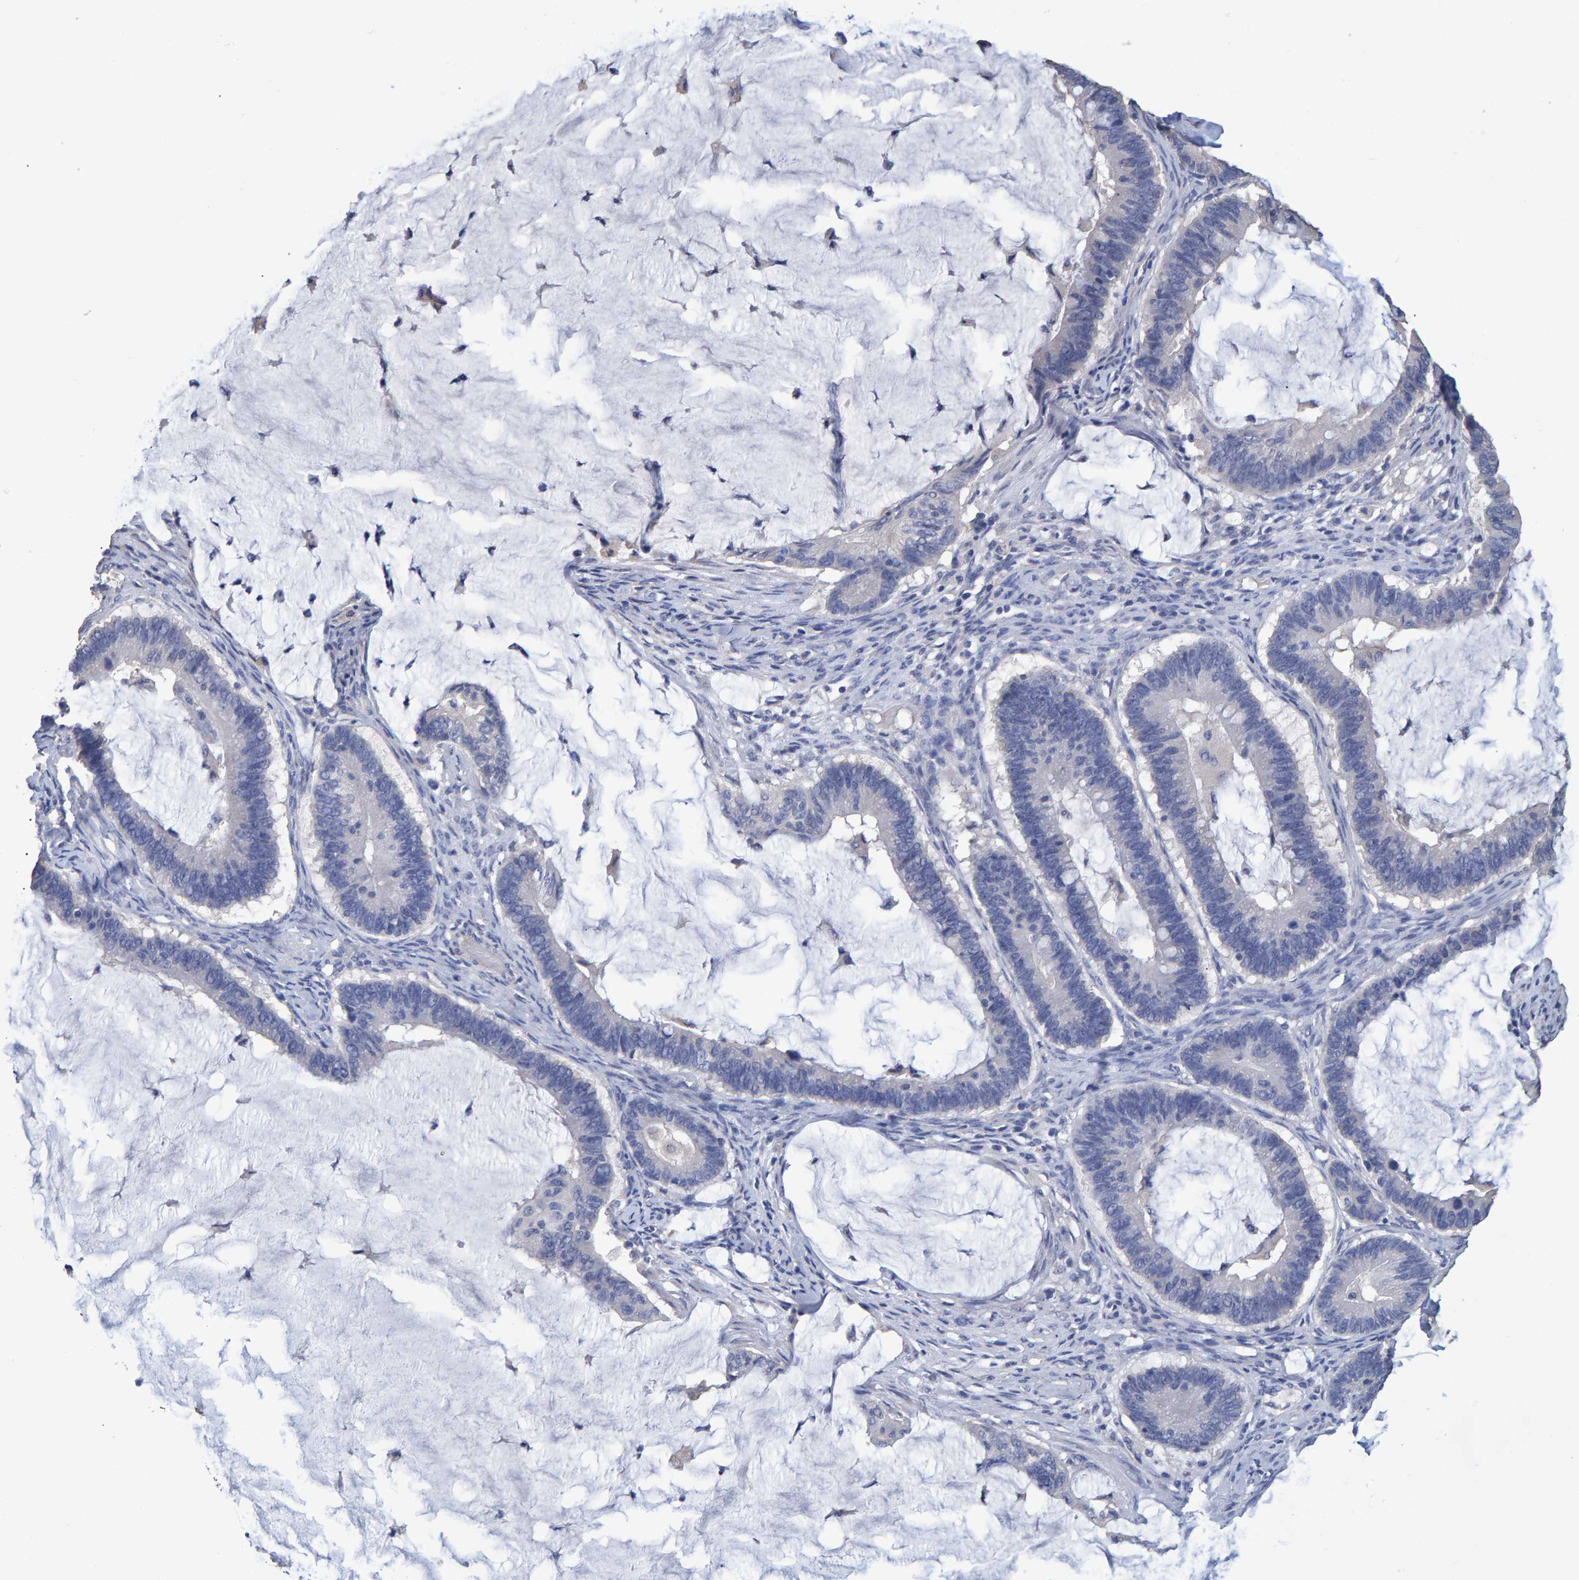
{"staining": {"intensity": "negative", "quantity": "none", "location": "none"}, "tissue": "ovarian cancer", "cell_type": "Tumor cells", "image_type": "cancer", "snomed": [{"axis": "morphology", "description": "Cystadenocarcinoma, mucinous, NOS"}, {"axis": "topography", "description": "Ovary"}], "caption": "Immunohistochemical staining of human ovarian cancer (mucinous cystadenocarcinoma) reveals no significant staining in tumor cells.", "gene": "HEMGN", "patient": {"sex": "female", "age": 61}}